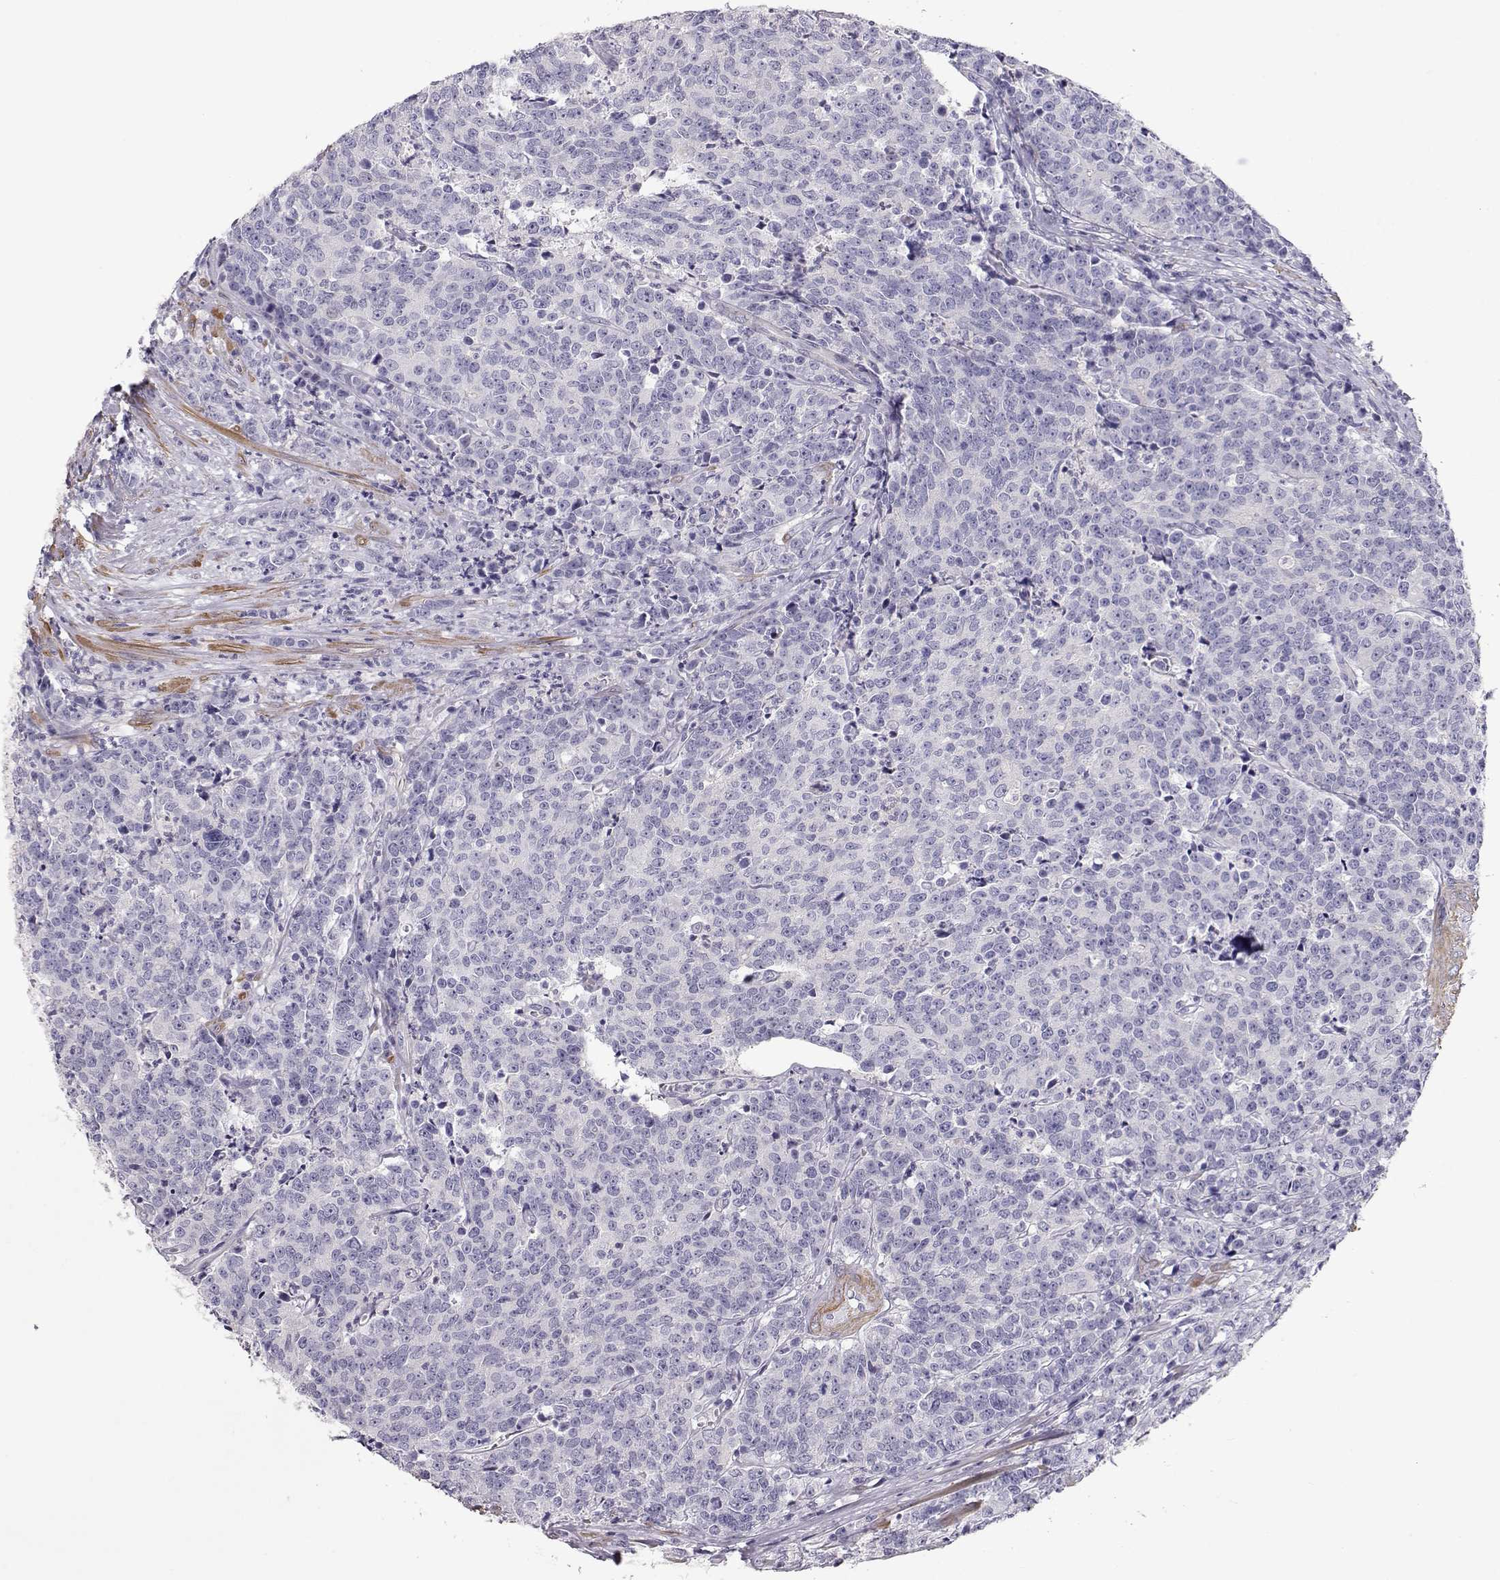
{"staining": {"intensity": "negative", "quantity": "none", "location": "none"}, "tissue": "prostate cancer", "cell_type": "Tumor cells", "image_type": "cancer", "snomed": [{"axis": "morphology", "description": "Adenocarcinoma, NOS"}, {"axis": "topography", "description": "Prostate"}], "caption": "High magnification brightfield microscopy of prostate adenocarcinoma stained with DAB (brown) and counterstained with hematoxylin (blue): tumor cells show no significant staining.", "gene": "SLITRK3", "patient": {"sex": "male", "age": 67}}